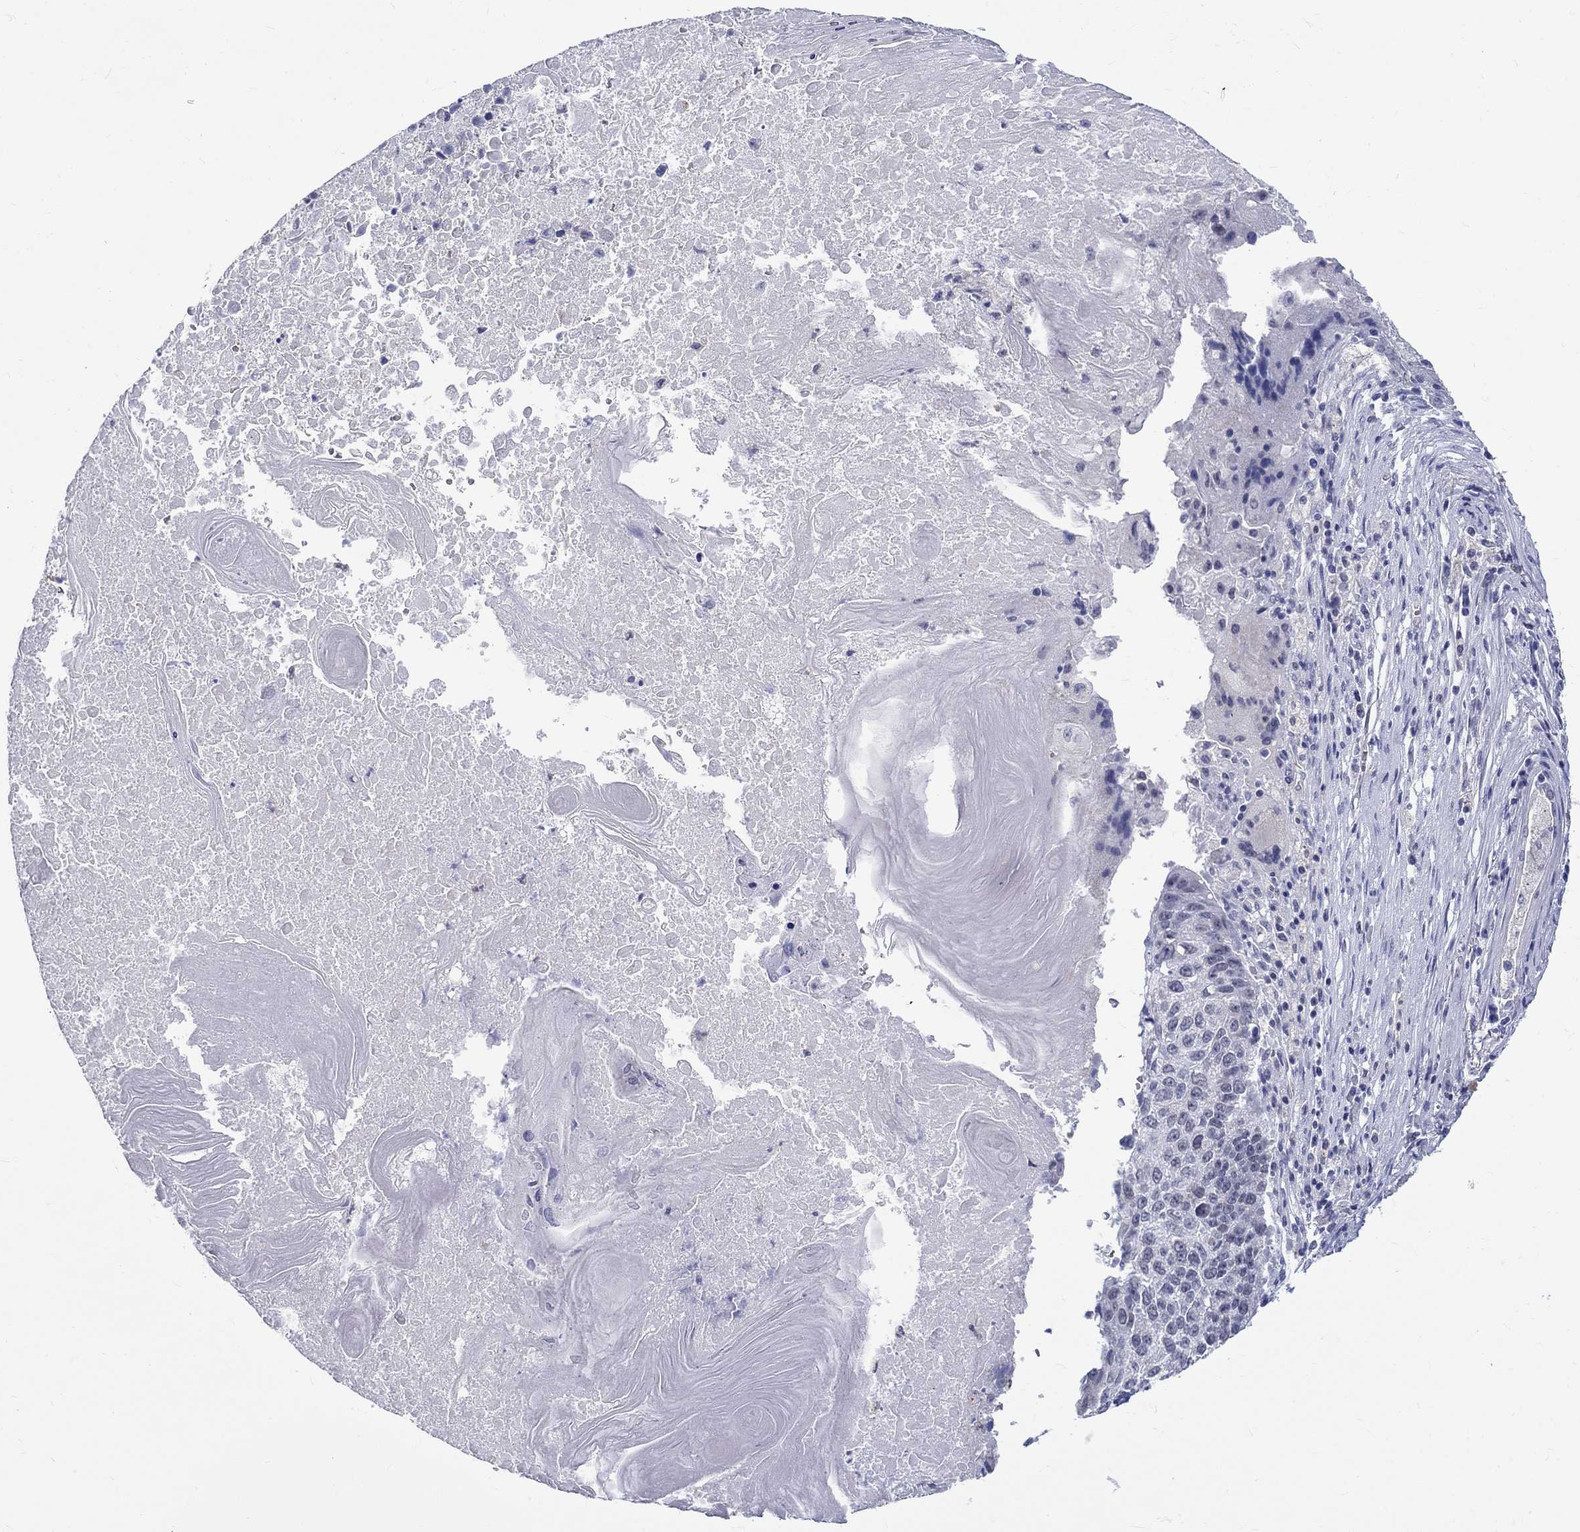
{"staining": {"intensity": "negative", "quantity": "none", "location": "none"}, "tissue": "lung cancer", "cell_type": "Tumor cells", "image_type": "cancer", "snomed": [{"axis": "morphology", "description": "Squamous cell carcinoma, NOS"}, {"axis": "topography", "description": "Lung"}], "caption": "This is an immunohistochemistry (IHC) photomicrograph of lung cancer. There is no positivity in tumor cells.", "gene": "ST6GALNAC1", "patient": {"sex": "male", "age": 73}}